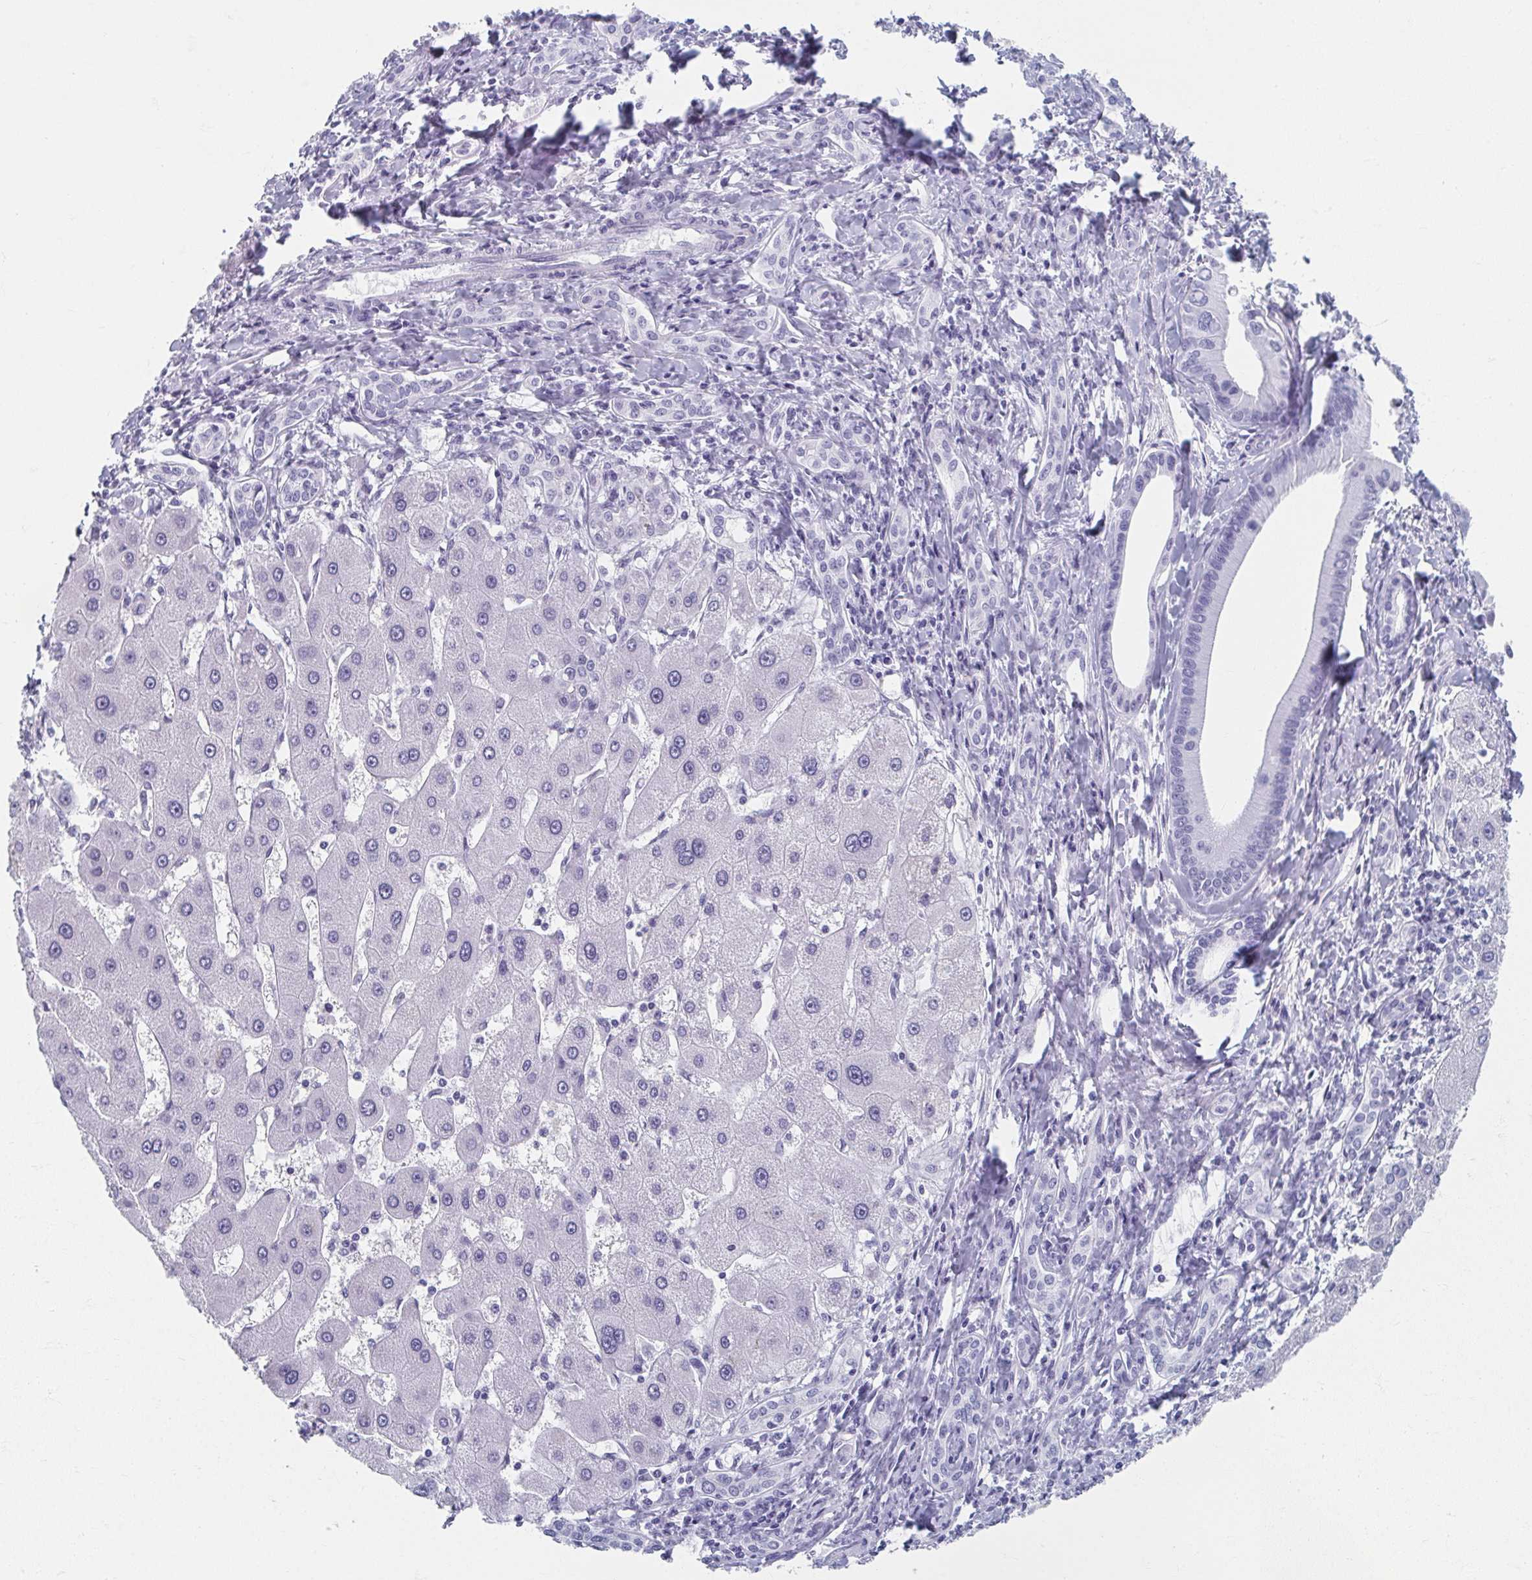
{"staining": {"intensity": "negative", "quantity": "none", "location": "none"}, "tissue": "liver cancer", "cell_type": "Tumor cells", "image_type": "cancer", "snomed": [{"axis": "morphology", "description": "Cholangiocarcinoma"}, {"axis": "topography", "description": "Liver"}], "caption": "The photomicrograph displays no significant expression in tumor cells of liver cancer.", "gene": "GHRL", "patient": {"sex": "male", "age": 66}}